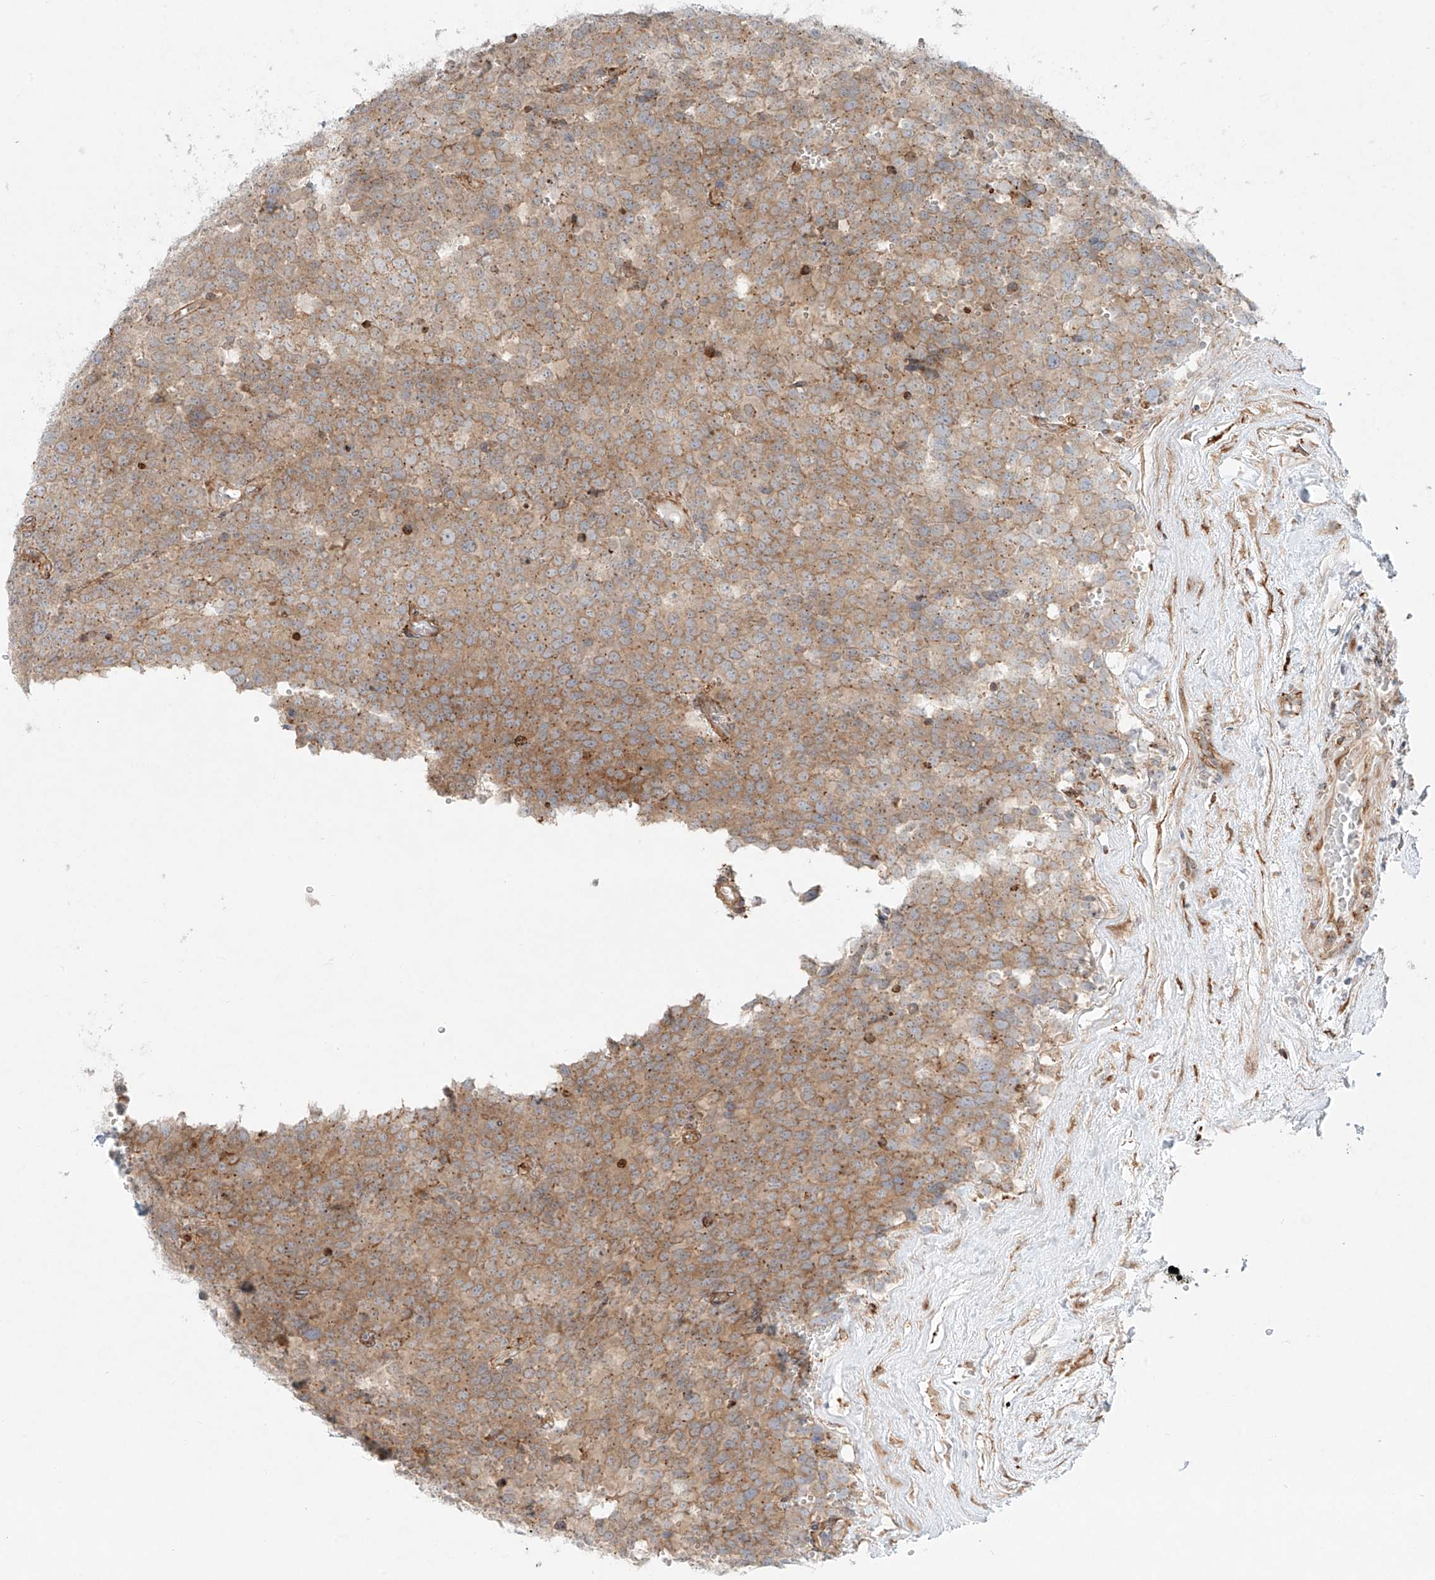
{"staining": {"intensity": "moderate", "quantity": ">75%", "location": "cytoplasmic/membranous"}, "tissue": "testis cancer", "cell_type": "Tumor cells", "image_type": "cancer", "snomed": [{"axis": "morphology", "description": "Seminoma, NOS"}, {"axis": "topography", "description": "Testis"}], "caption": "Immunohistochemical staining of testis seminoma displays moderate cytoplasmic/membranous protein positivity in approximately >75% of tumor cells. Using DAB (brown) and hematoxylin (blue) stains, captured at high magnification using brightfield microscopy.", "gene": "EIPR1", "patient": {"sex": "male", "age": 71}}